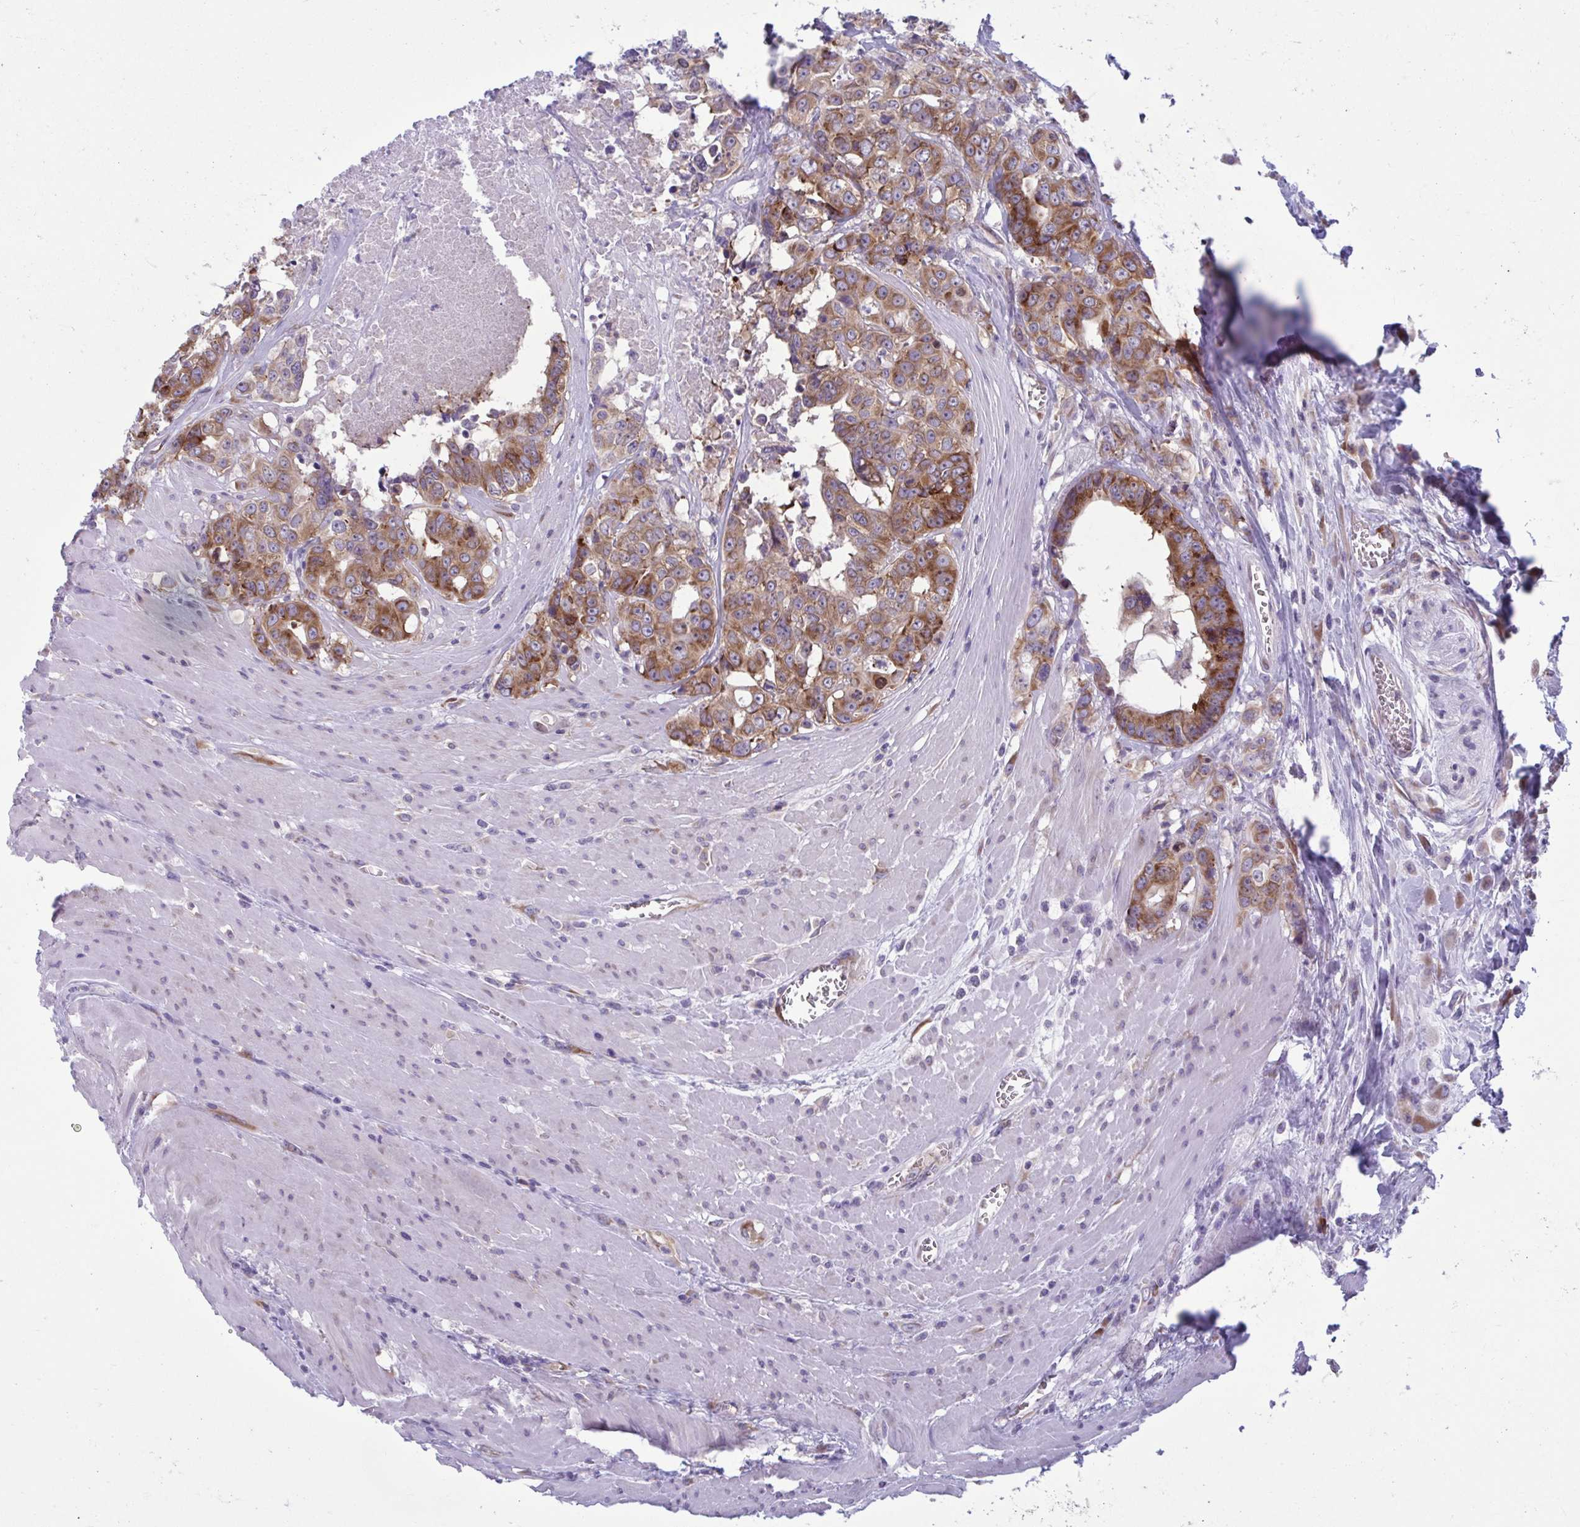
{"staining": {"intensity": "moderate", "quantity": ">75%", "location": "cytoplasmic/membranous"}, "tissue": "colorectal cancer", "cell_type": "Tumor cells", "image_type": "cancer", "snomed": [{"axis": "morphology", "description": "Adenocarcinoma, NOS"}, {"axis": "topography", "description": "Rectum"}], "caption": "Immunohistochemistry image of human colorectal cancer stained for a protein (brown), which demonstrates medium levels of moderate cytoplasmic/membranous expression in approximately >75% of tumor cells.", "gene": "RPS16", "patient": {"sex": "female", "age": 62}}